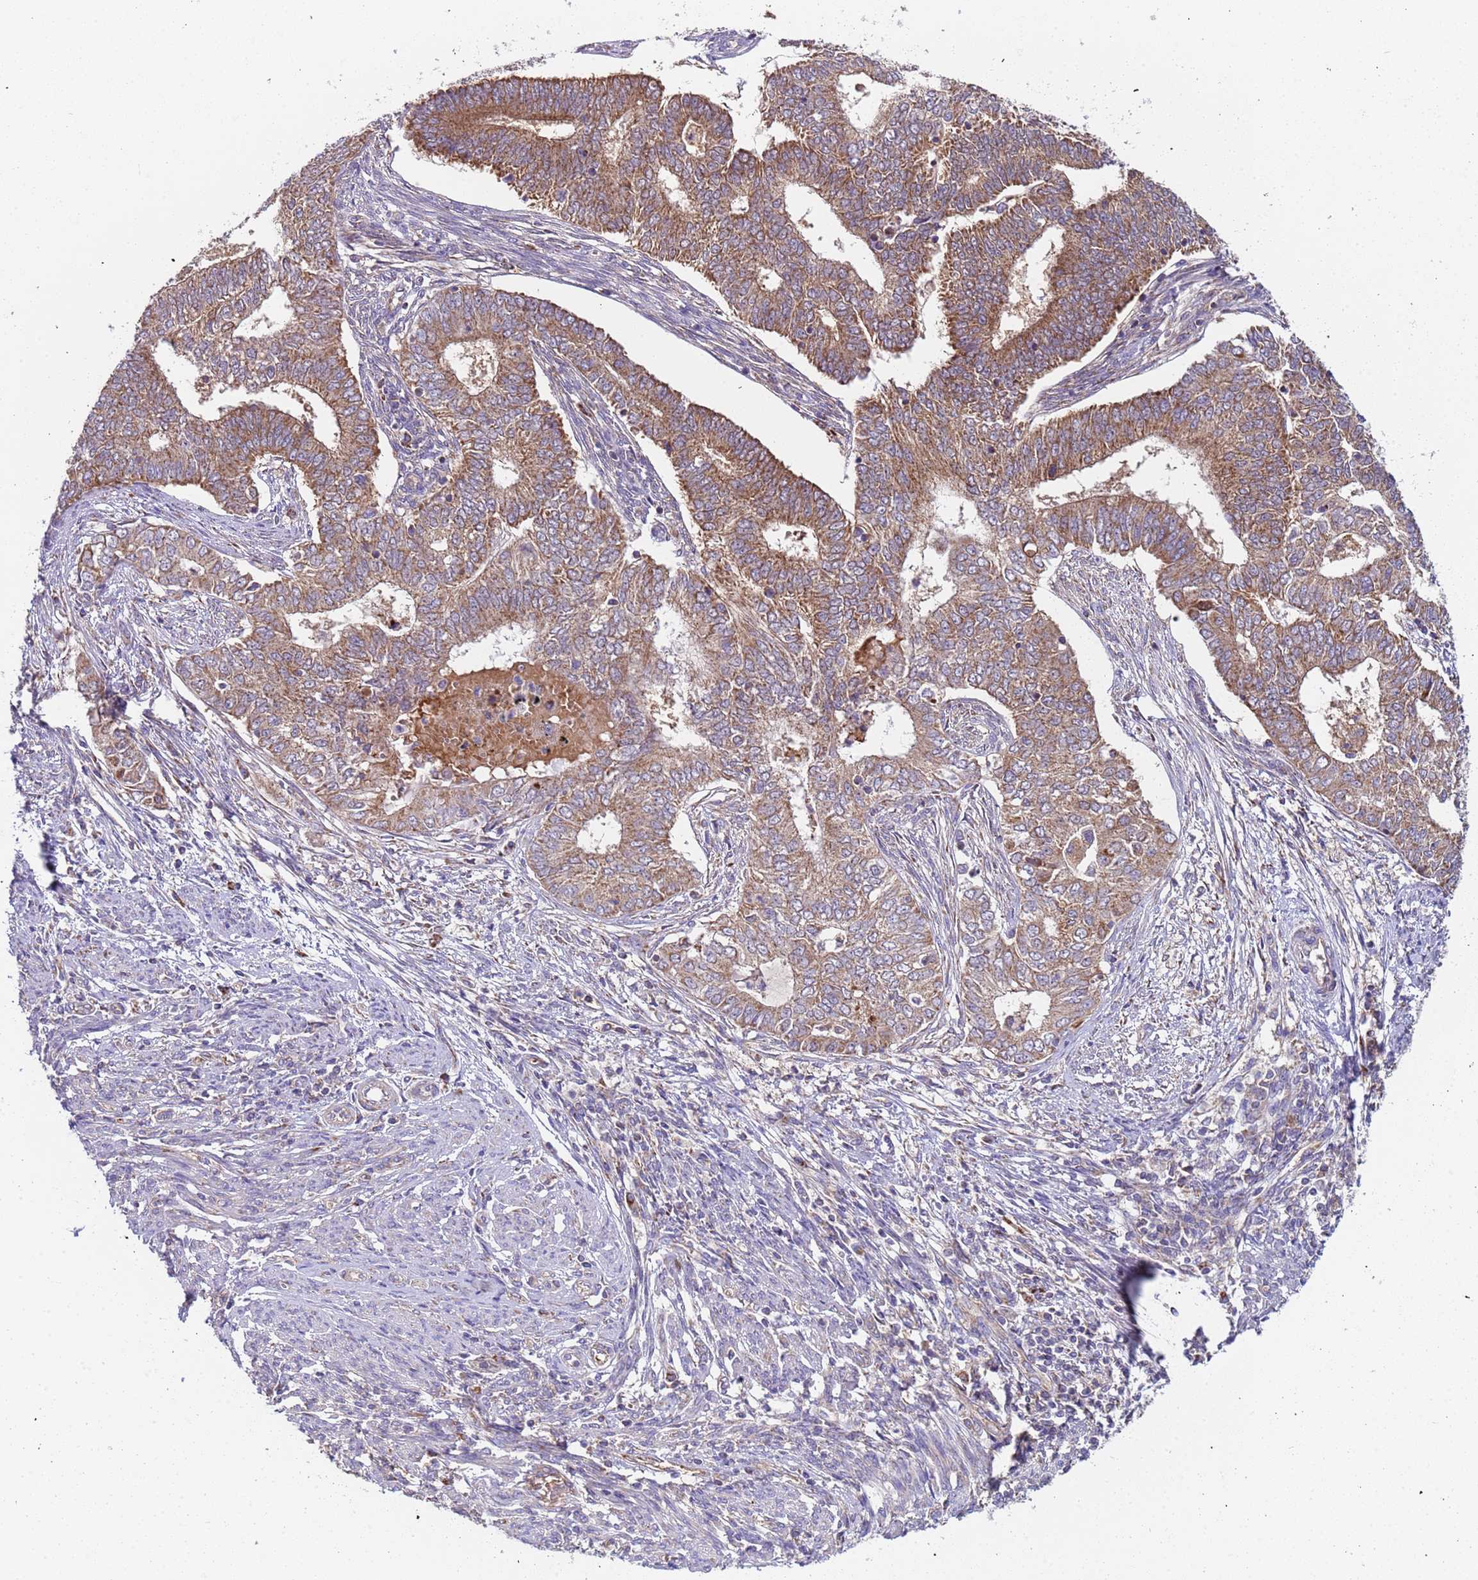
{"staining": {"intensity": "moderate", "quantity": ">75%", "location": "cytoplasmic/membranous"}, "tissue": "endometrial cancer", "cell_type": "Tumor cells", "image_type": "cancer", "snomed": [{"axis": "morphology", "description": "Adenocarcinoma, NOS"}, {"axis": "topography", "description": "Endometrium"}], "caption": "Immunohistochemical staining of endometrial adenocarcinoma shows medium levels of moderate cytoplasmic/membranous staining in about >75% of tumor cells.", "gene": "TMEM126A", "patient": {"sex": "female", "age": 62}}